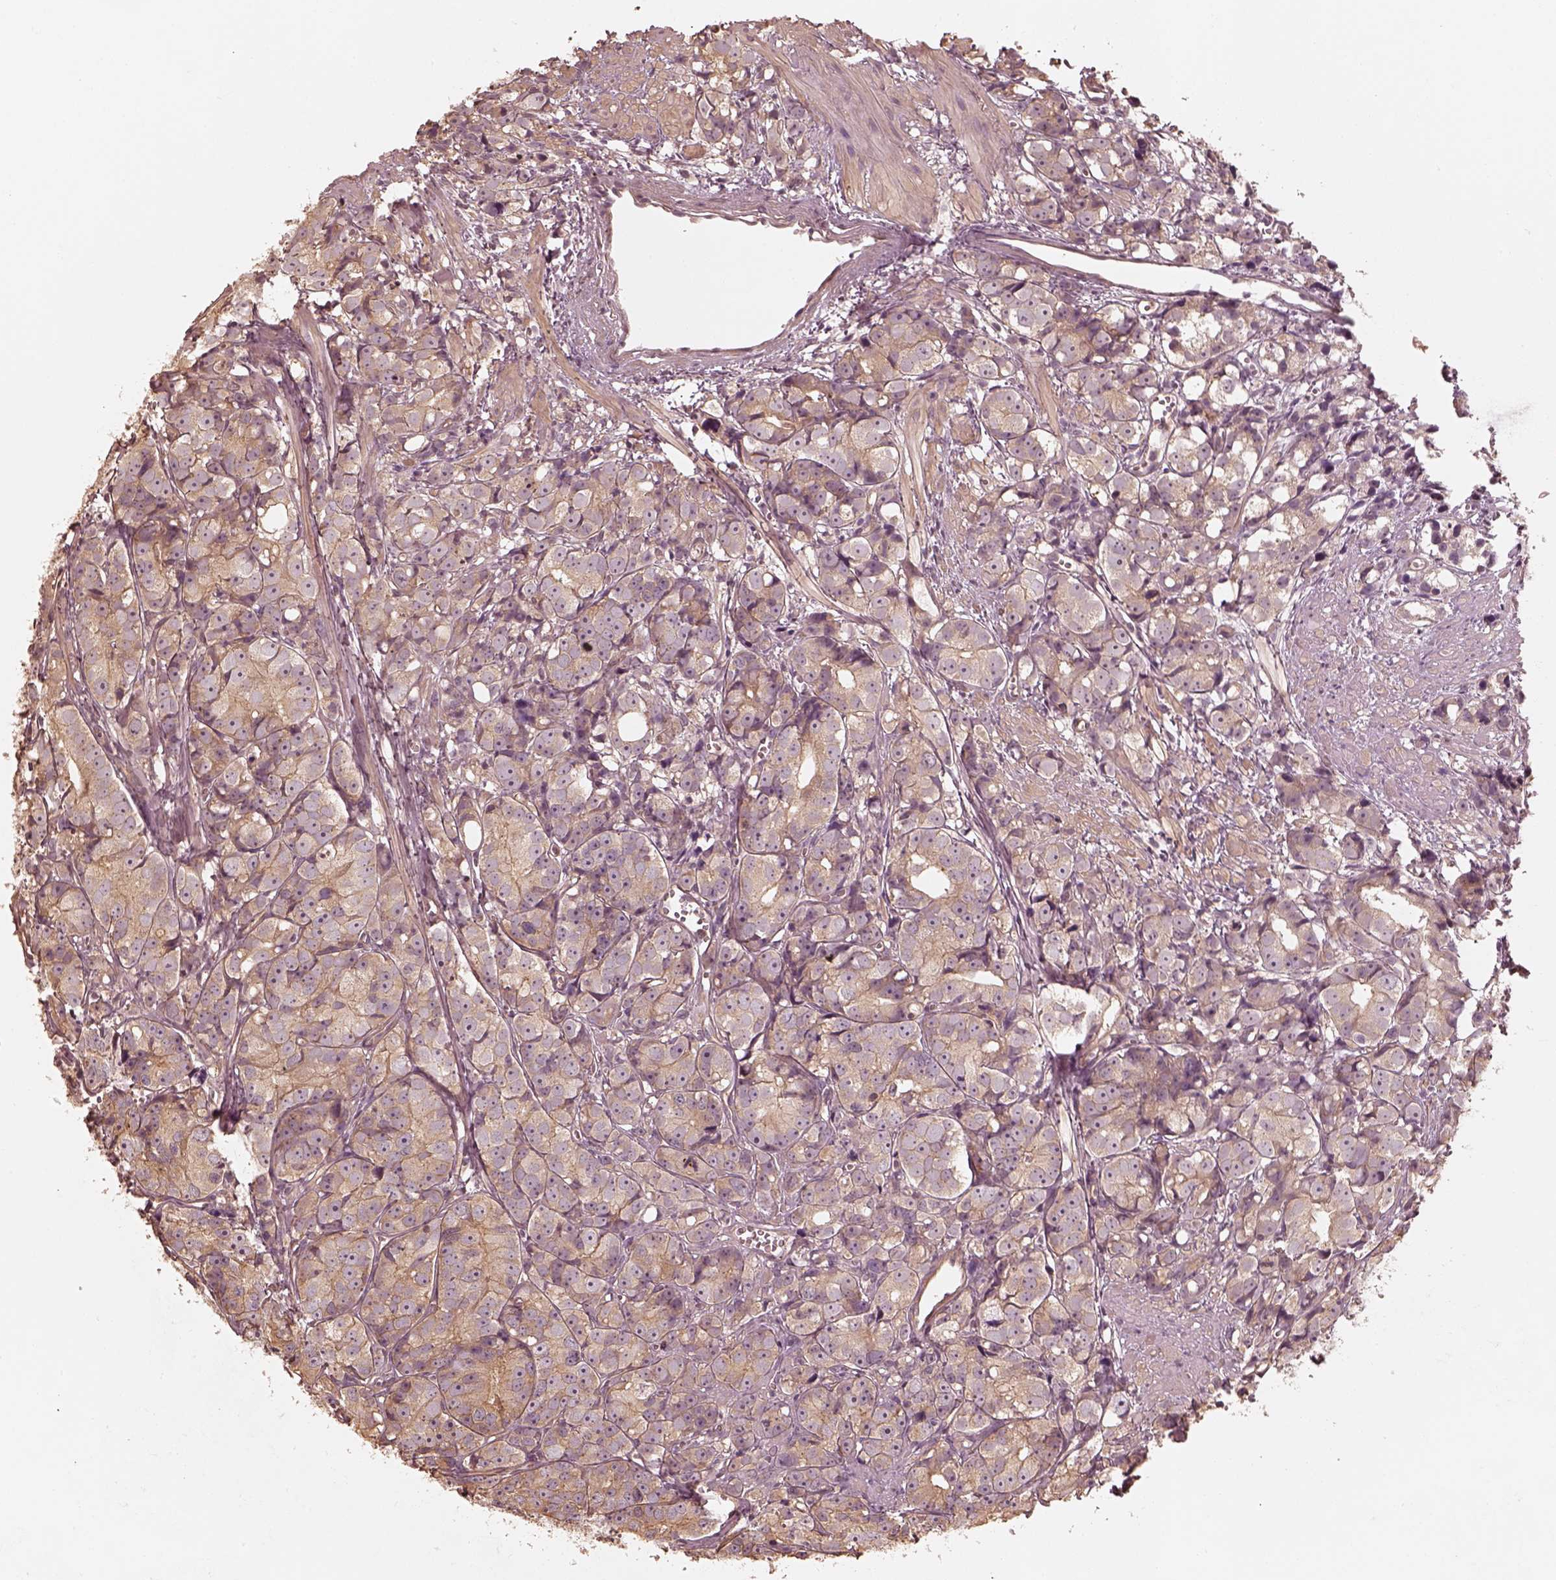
{"staining": {"intensity": "weak", "quantity": "<25%", "location": "cytoplasmic/membranous"}, "tissue": "prostate cancer", "cell_type": "Tumor cells", "image_type": "cancer", "snomed": [{"axis": "morphology", "description": "Adenocarcinoma, High grade"}, {"axis": "topography", "description": "Prostate"}], "caption": "High power microscopy photomicrograph of an immunohistochemistry (IHC) micrograph of prostate high-grade adenocarcinoma, revealing no significant staining in tumor cells.", "gene": "KIF5C", "patient": {"sex": "male", "age": 77}}